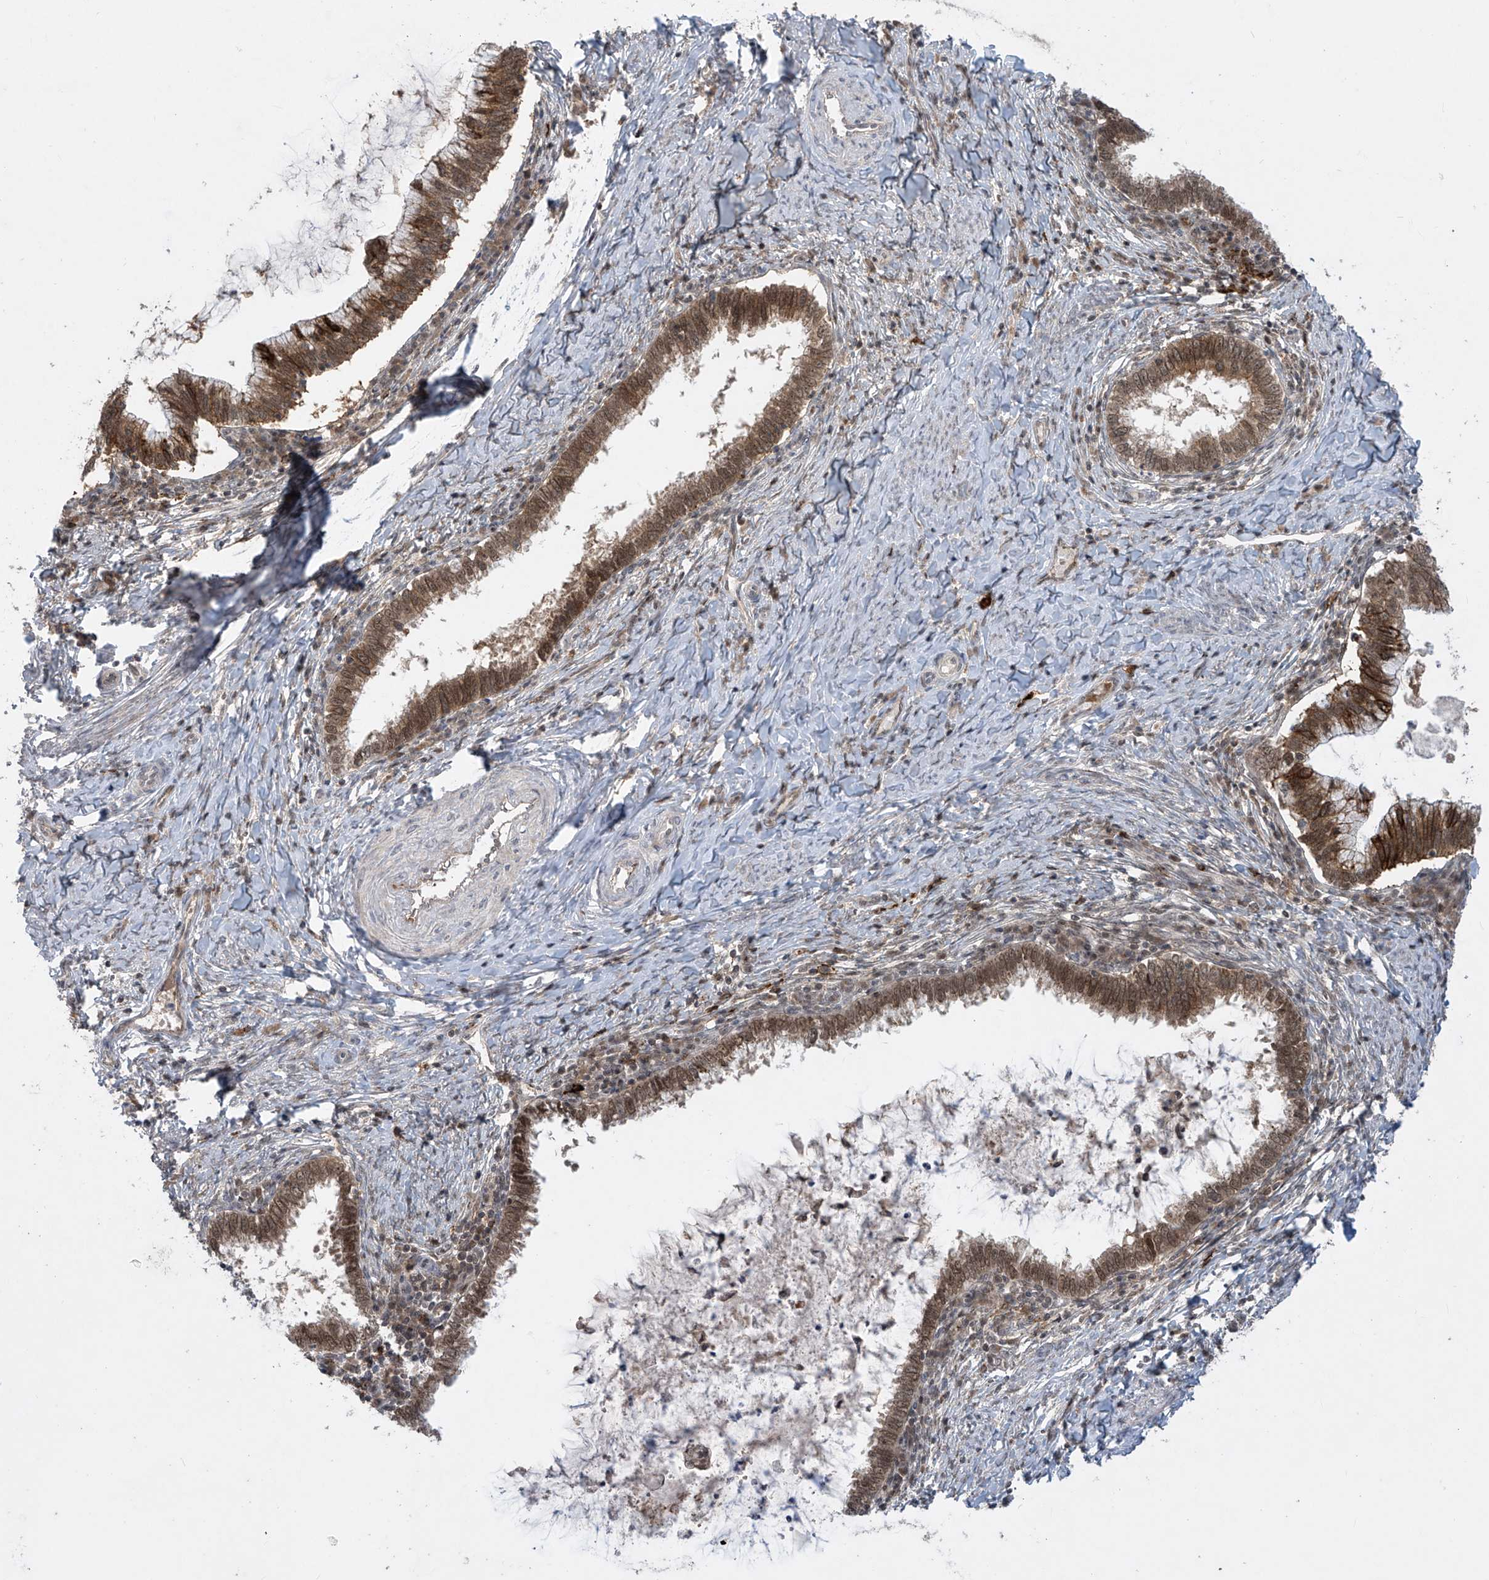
{"staining": {"intensity": "moderate", "quantity": ">75%", "location": "cytoplasmic/membranous,nuclear"}, "tissue": "cervical cancer", "cell_type": "Tumor cells", "image_type": "cancer", "snomed": [{"axis": "morphology", "description": "Adenocarcinoma, NOS"}, {"axis": "topography", "description": "Cervix"}], "caption": "Moderate cytoplasmic/membranous and nuclear positivity for a protein is seen in about >75% of tumor cells of adenocarcinoma (cervical) using IHC.", "gene": "LAGE3", "patient": {"sex": "female", "age": 36}}